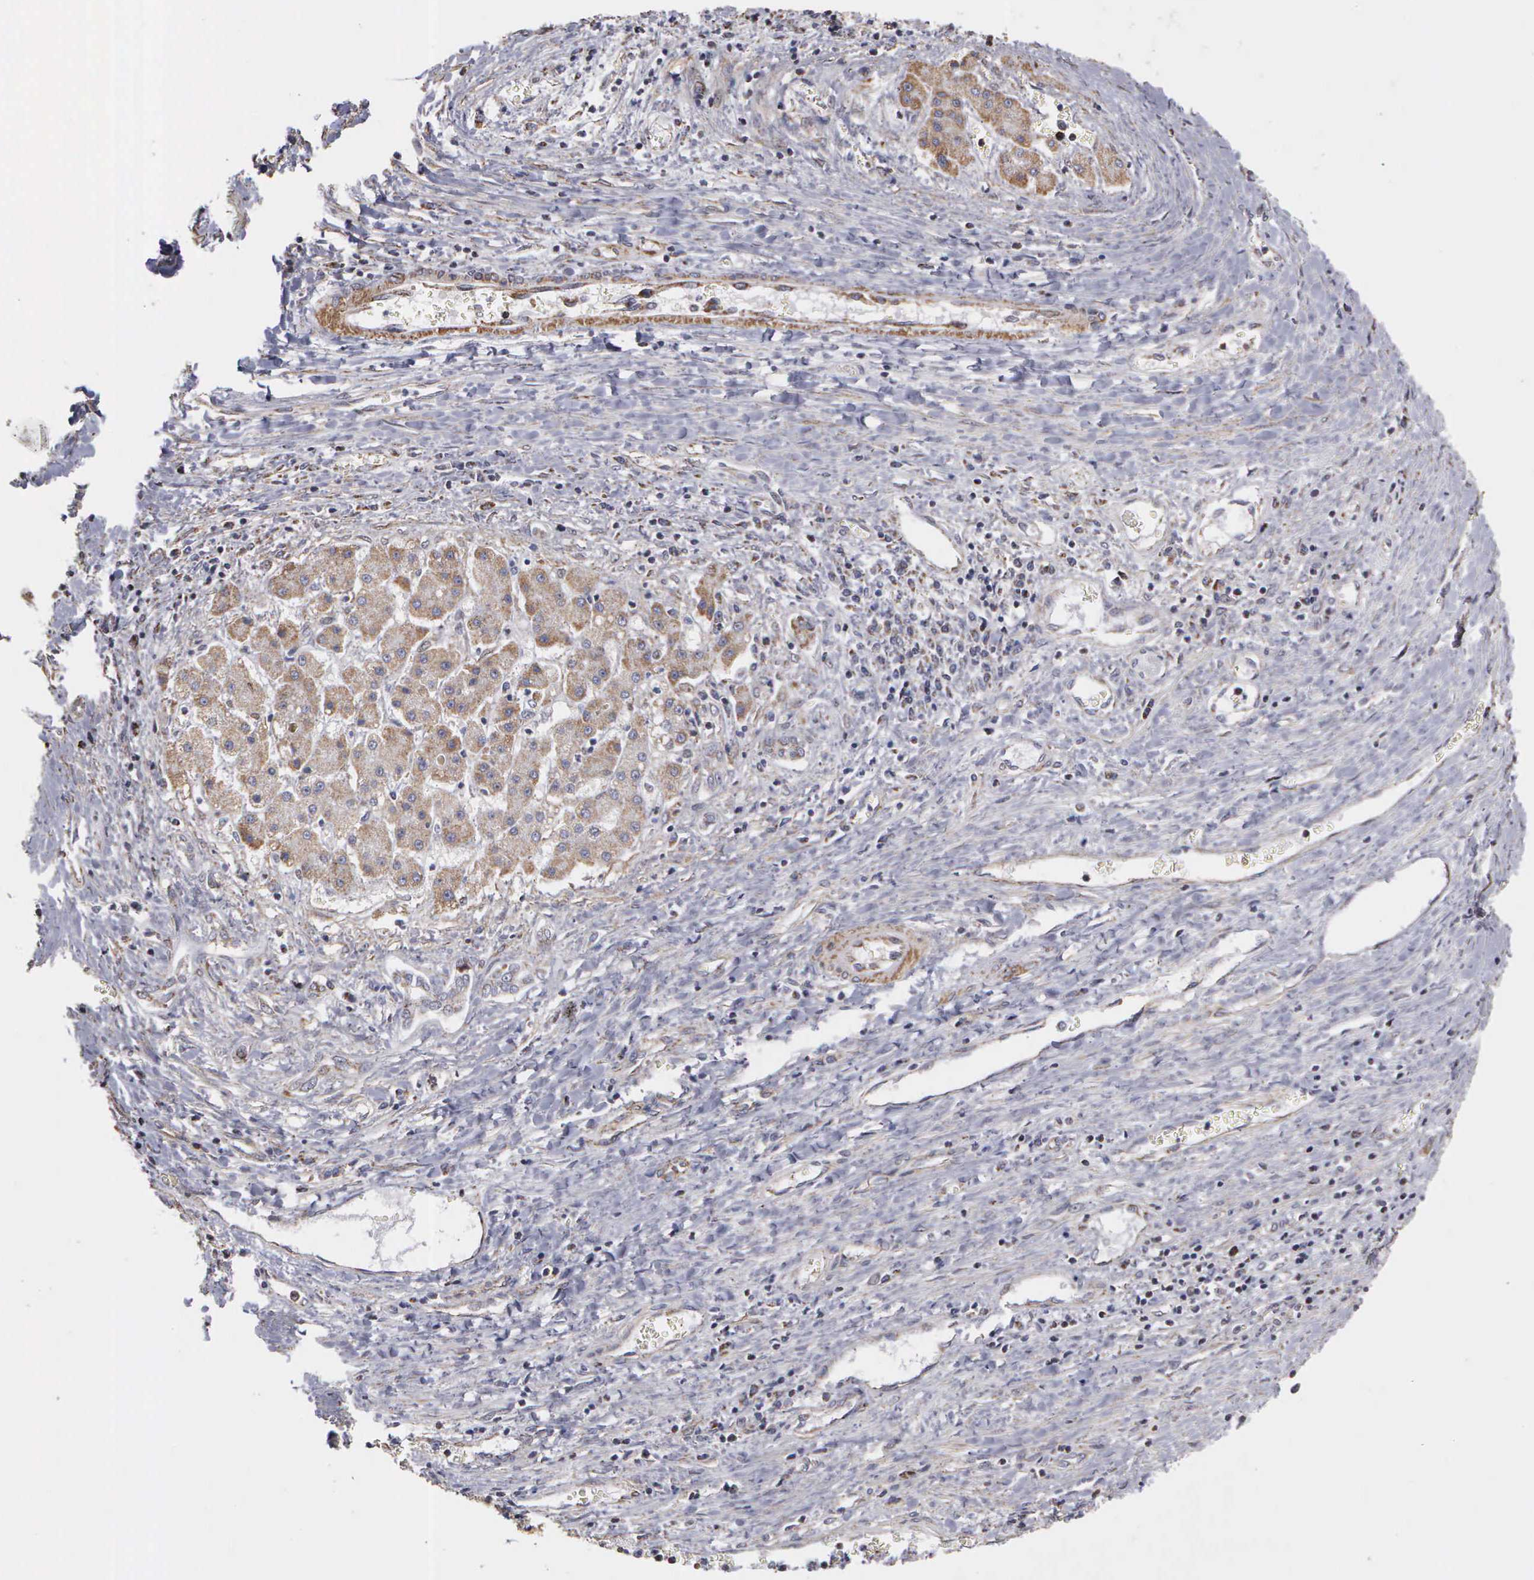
{"staining": {"intensity": "moderate", "quantity": ">75%", "location": "cytoplasmic/membranous"}, "tissue": "liver cancer", "cell_type": "Tumor cells", "image_type": "cancer", "snomed": [{"axis": "morphology", "description": "Carcinoma, Hepatocellular, NOS"}, {"axis": "topography", "description": "Liver"}], "caption": "Immunohistochemistry (IHC) histopathology image of neoplastic tissue: hepatocellular carcinoma (liver) stained using immunohistochemistry (IHC) reveals medium levels of moderate protein expression localized specifically in the cytoplasmic/membranous of tumor cells, appearing as a cytoplasmic/membranous brown color.", "gene": "NGDN", "patient": {"sex": "male", "age": 24}}